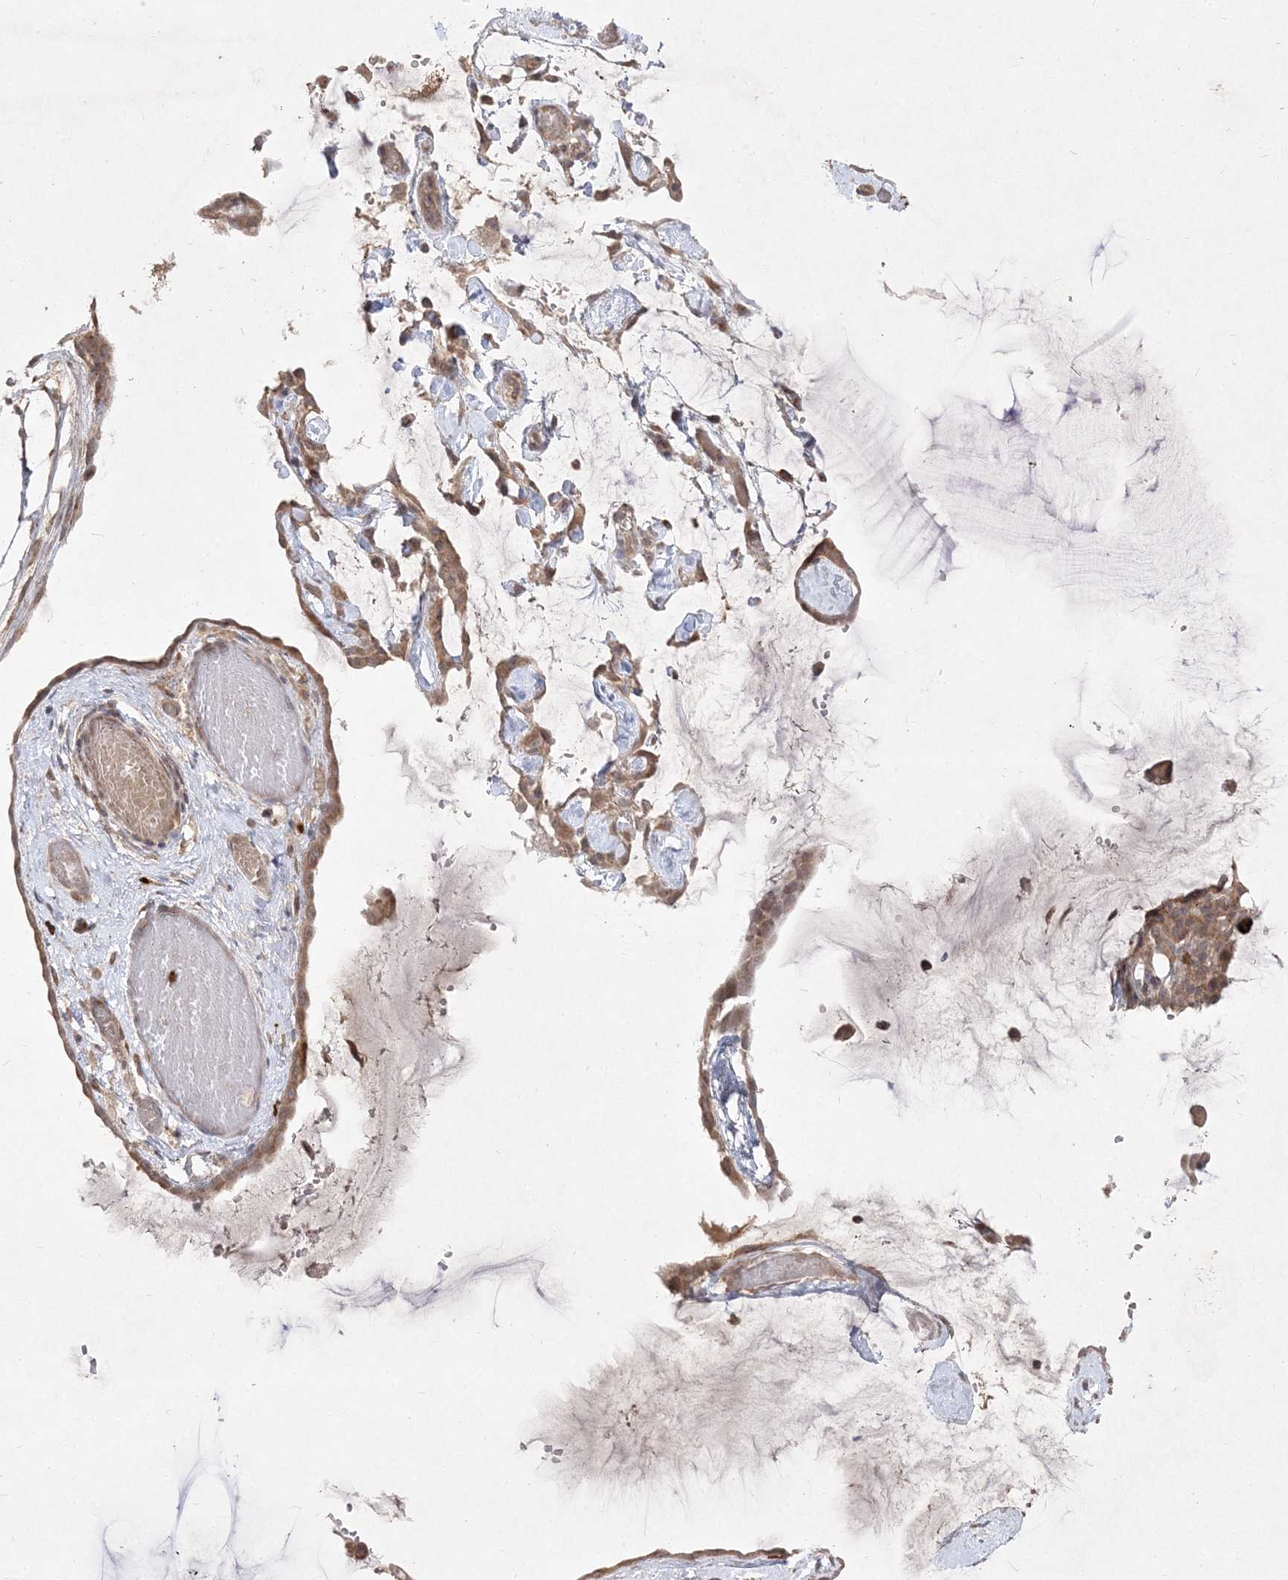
{"staining": {"intensity": "moderate", "quantity": ">75%", "location": "cytoplasmic/membranous"}, "tissue": "ovarian cancer", "cell_type": "Tumor cells", "image_type": "cancer", "snomed": [{"axis": "morphology", "description": "Cystadenocarcinoma, mucinous, NOS"}, {"axis": "topography", "description": "Ovary"}], "caption": "Ovarian cancer stained for a protein (brown) shows moderate cytoplasmic/membranous positive positivity in about >75% of tumor cells.", "gene": "CLNK", "patient": {"sex": "female", "age": 39}}